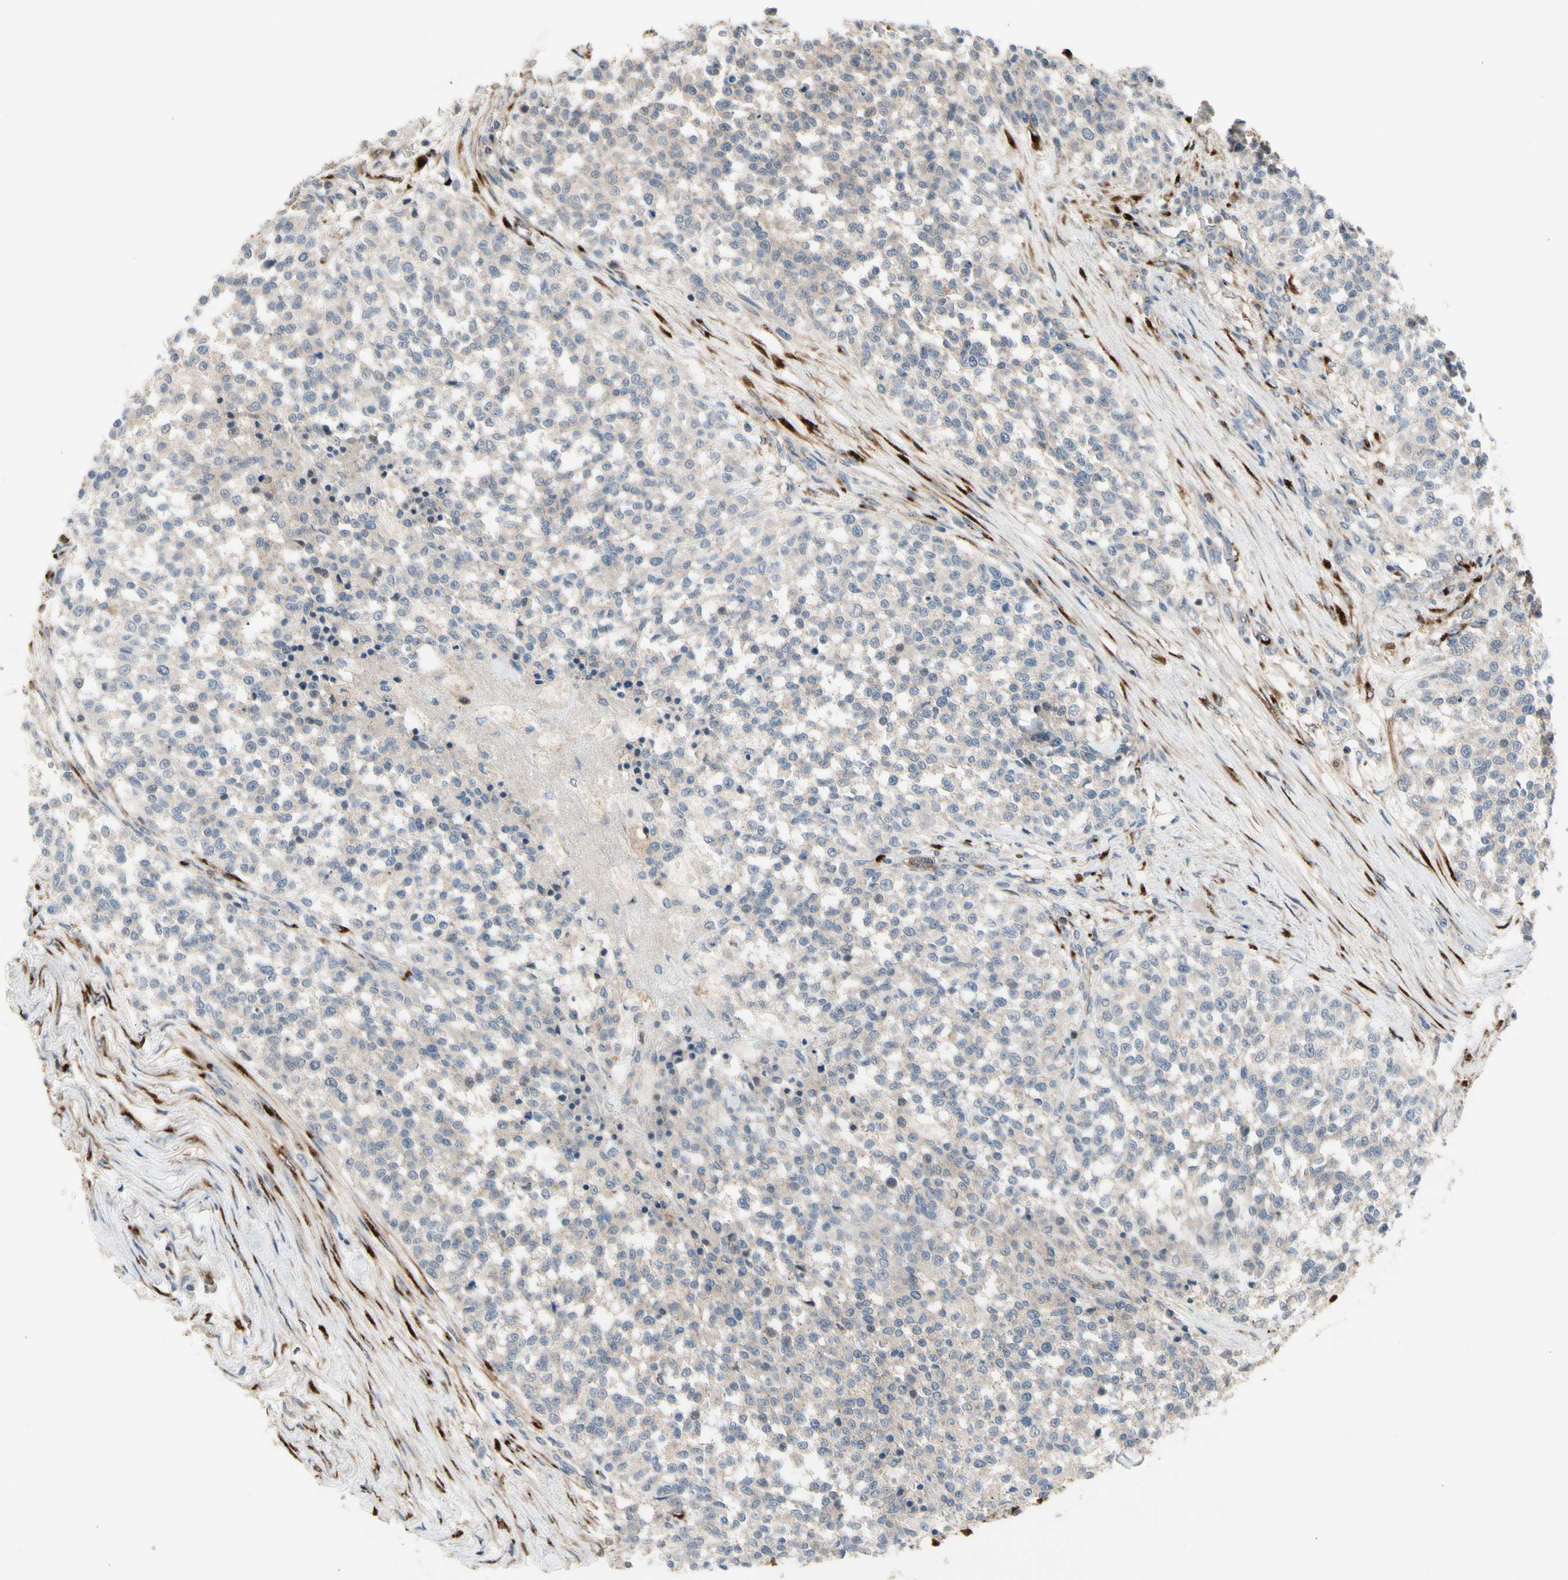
{"staining": {"intensity": "weak", "quantity": "<25%", "location": "cytoplasmic/membranous"}, "tissue": "testis cancer", "cell_type": "Tumor cells", "image_type": "cancer", "snomed": [{"axis": "morphology", "description": "Seminoma, NOS"}, {"axis": "topography", "description": "Testis"}], "caption": "An immunohistochemistry micrograph of testis cancer is shown. There is no staining in tumor cells of testis cancer.", "gene": "GALNT5", "patient": {"sex": "male", "age": 59}}